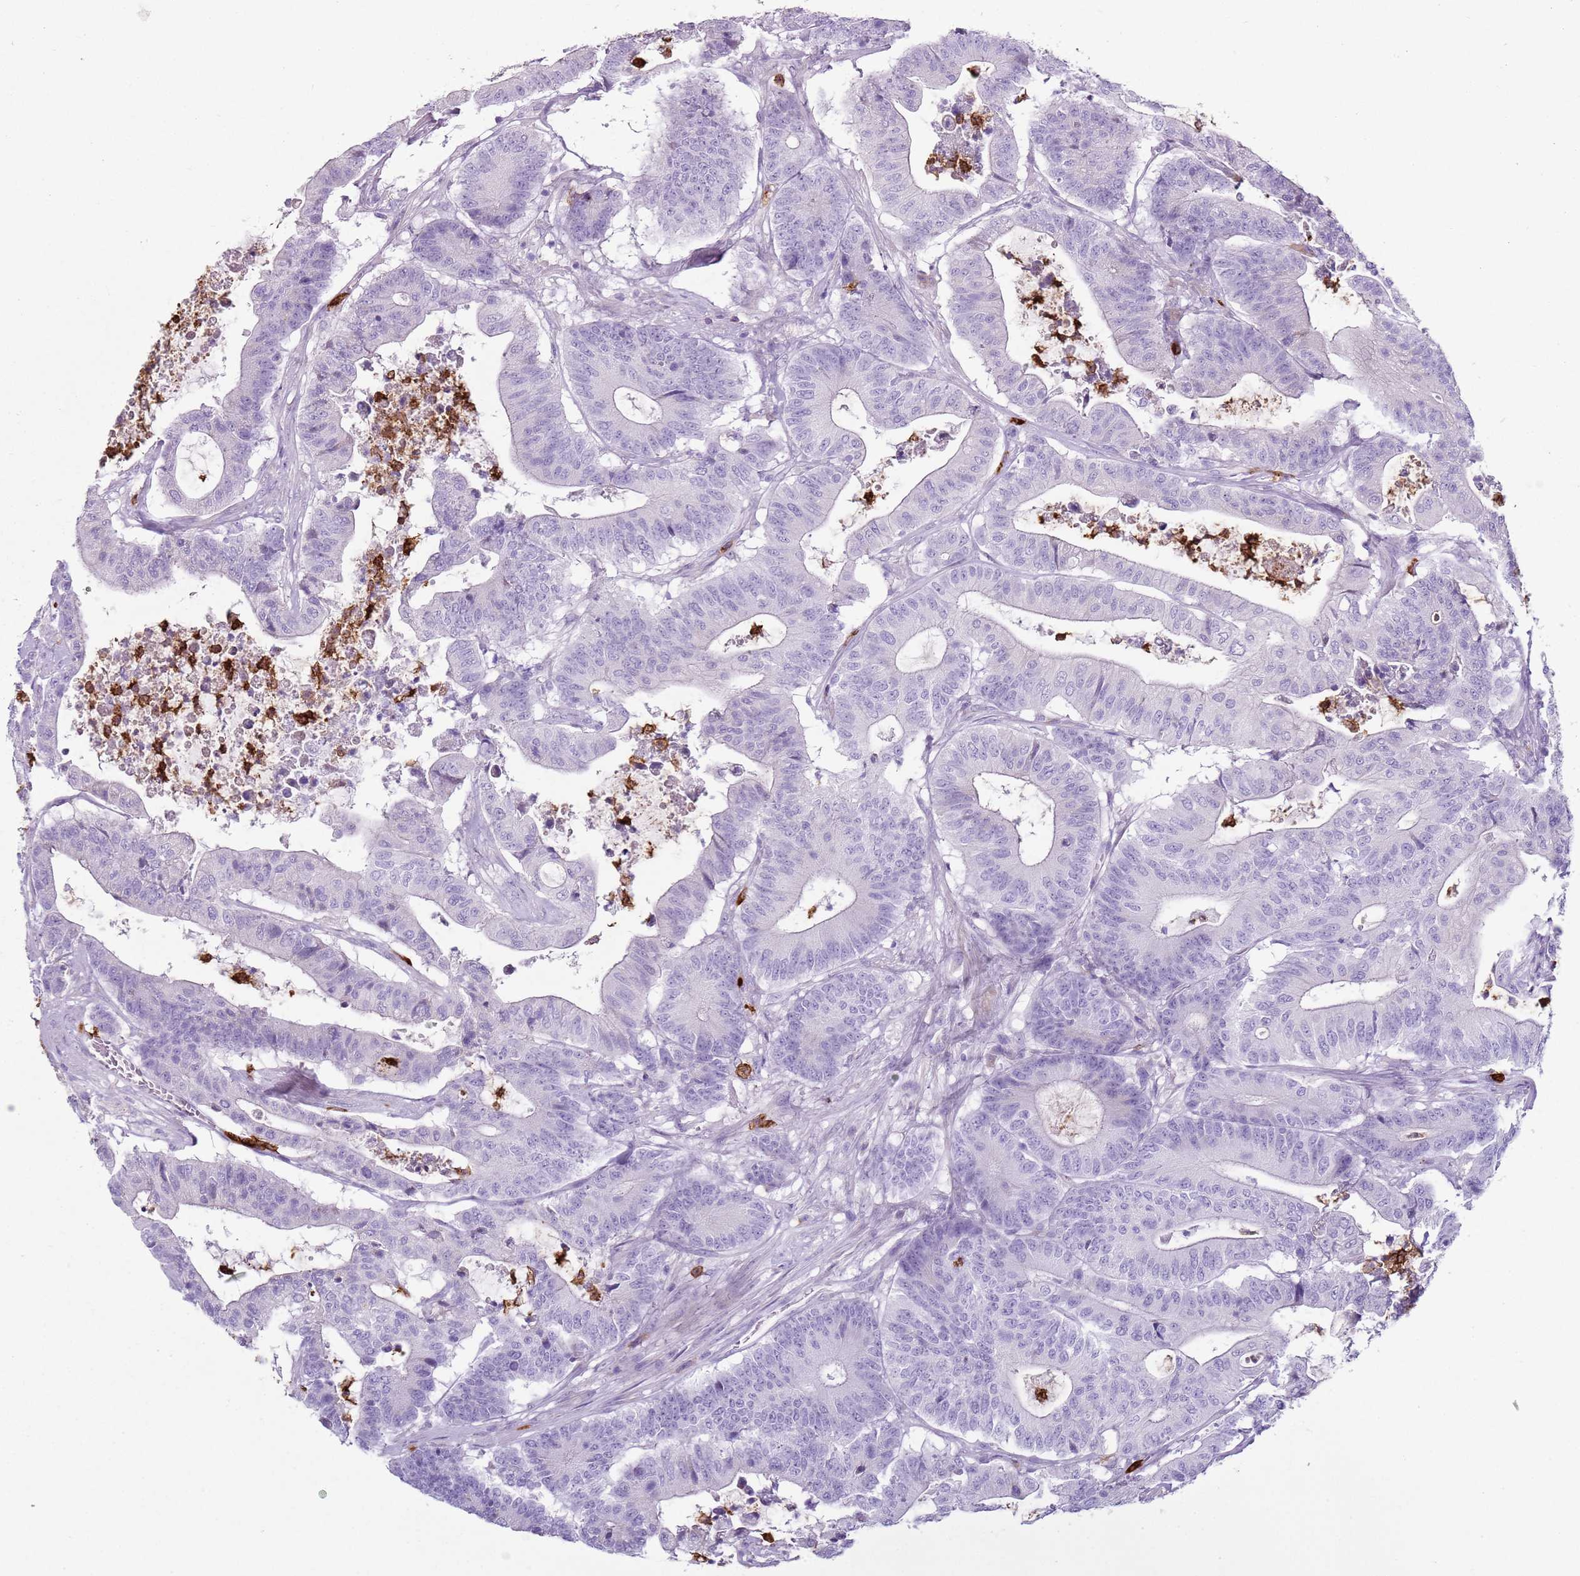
{"staining": {"intensity": "negative", "quantity": "none", "location": "none"}, "tissue": "colorectal cancer", "cell_type": "Tumor cells", "image_type": "cancer", "snomed": [{"axis": "morphology", "description": "Adenocarcinoma, NOS"}, {"axis": "topography", "description": "Colon"}], "caption": "This is an IHC image of colorectal cancer. There is no staining in tumor cells.", "gene": "CD177", "patient": {"sex": "female", "age": 84}}